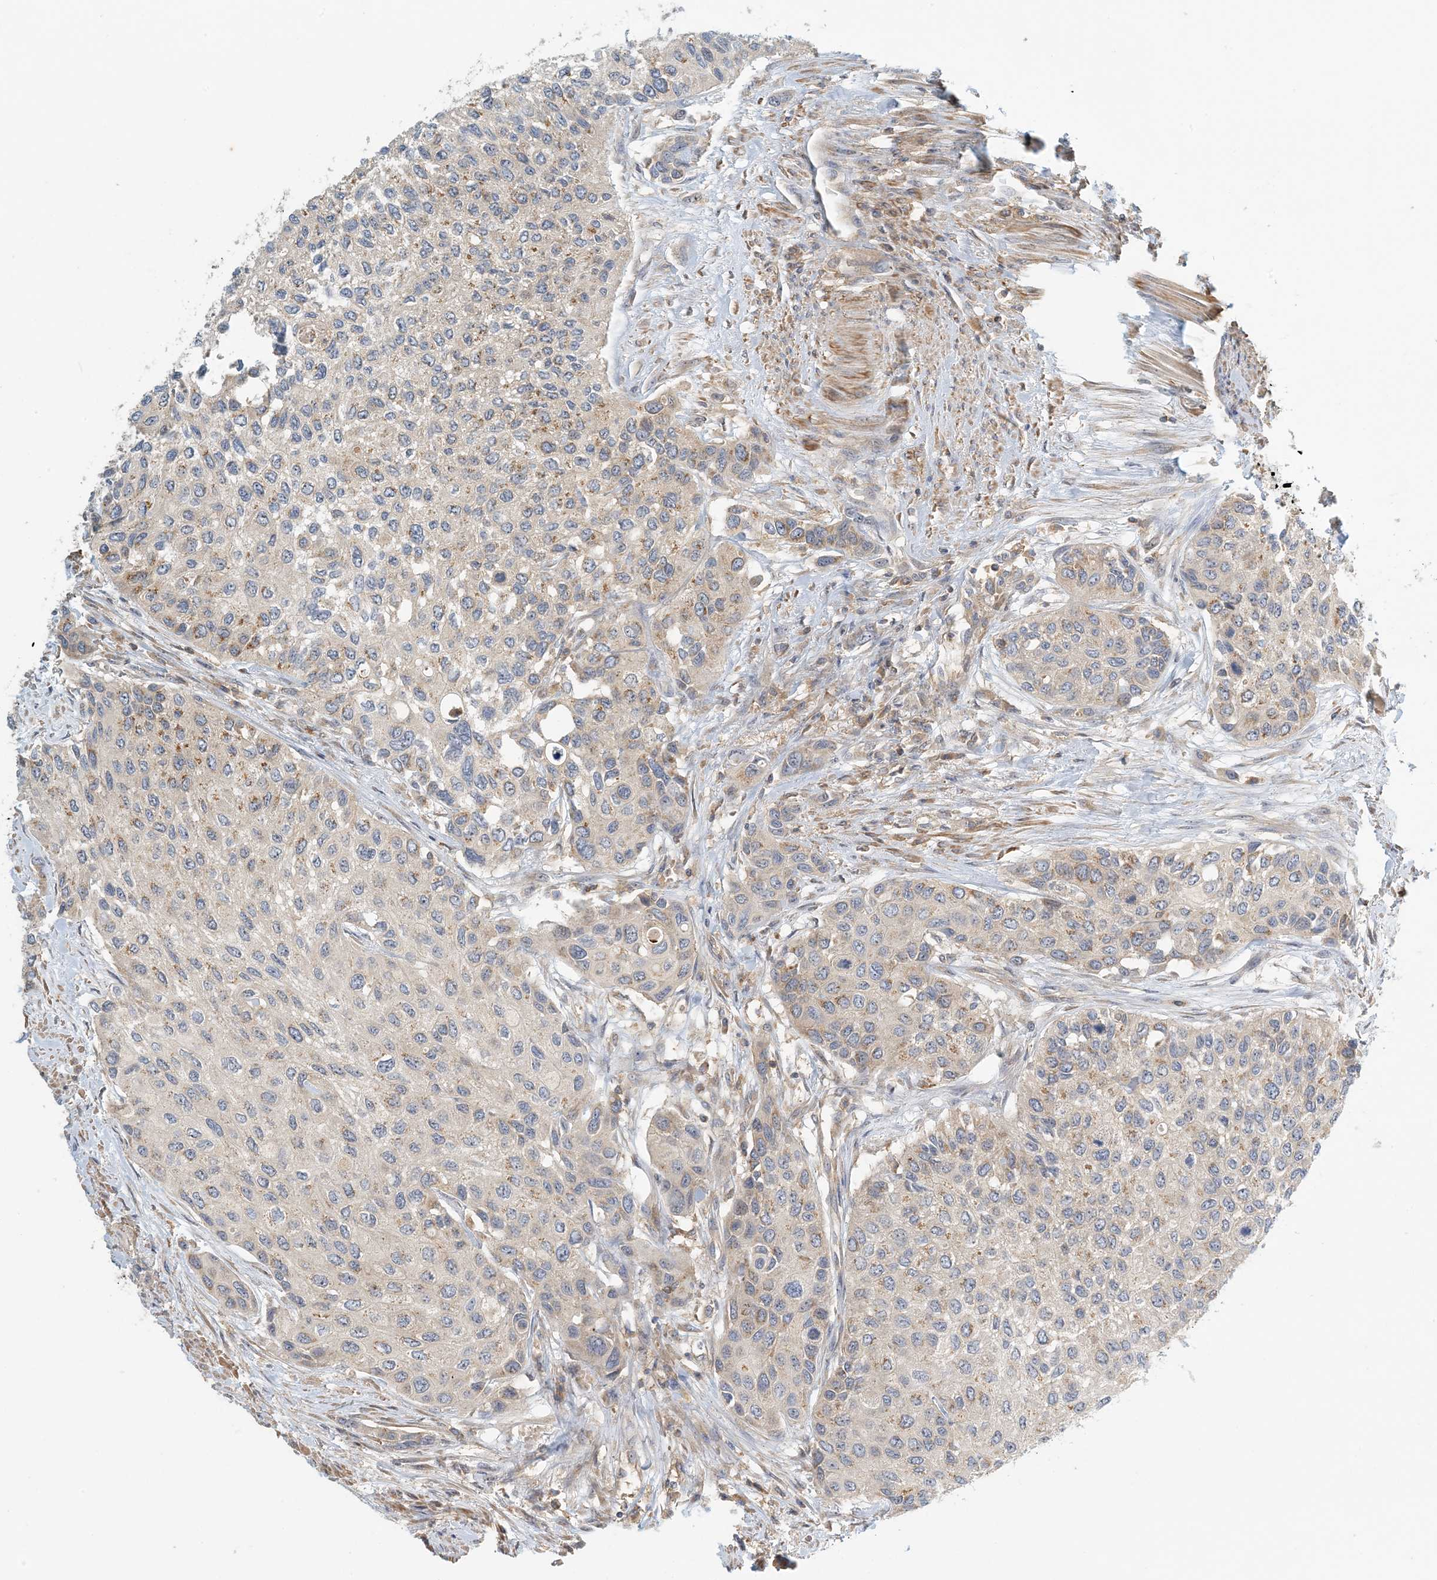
{"staining": {"intensity": "moderate", "quantity": "<25%", "location": "cytoplasmic/membranous"}, "tissue": "urothelial cancer", "cell_type": "Tumor cells", "image_type": "cancer", "snomed": [{"axis": "morphology", "description": "Normal tissue, NOS"}, {"axis": "morphology", "description": "Urothelial carcinoma, High grade"}, {"axis": "topography", "description": "Vascular tissue"}, {"axis": "topography", "description": "Urinary bladder"}], "caption": "A low amount of moderate cytoplasmic/membranous expression is identified in approximately <25% of tumor cells in urothelial carcinoma (high-grade) tissue.", "gene": "COLEC11", "patient": {"sex": "female", "age": 56}}